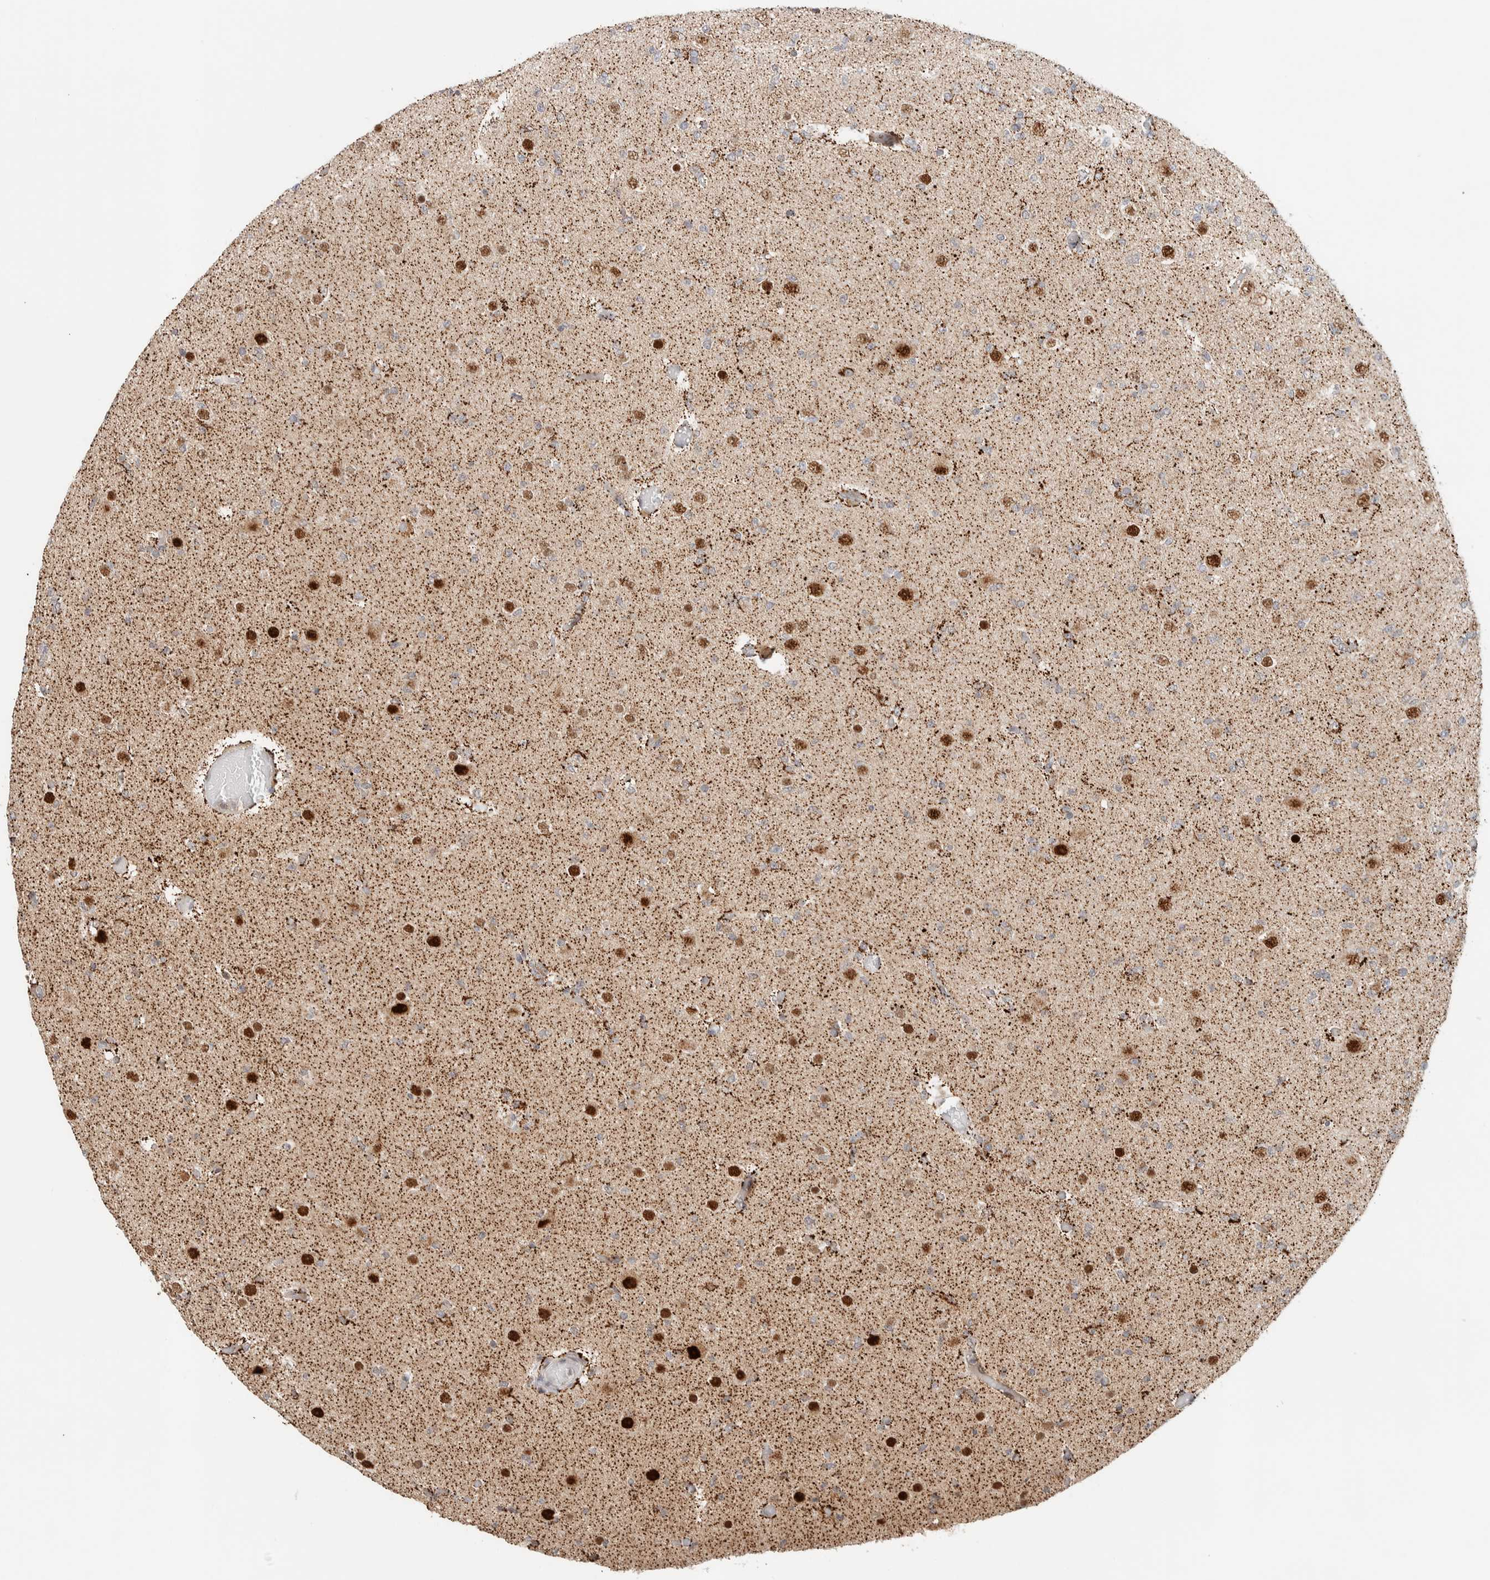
{"staining": {"intensity": "moderate", "quantity": "<25%", "location": "cytoplasmic/membranous"}, "tissue": "glioma", "cell_type": "Tumor cells", "image_type": "cancer", "snomed": [{"axis": "morphology", "description": "Glioma, malignant, Low grade"}, {"axis": "topography", "description": "Brain"}], "caption": "The photomicrograph displays staining of malignant low-grade glioma, revealing moderate cytoplasmic/membranous protein expression (brown color) within tumor cells. The protein is shown in brown color, while the nuclei are stained blue.", "gene": "TSPAN32", "patient": {"sex": "female", "age": 22}}